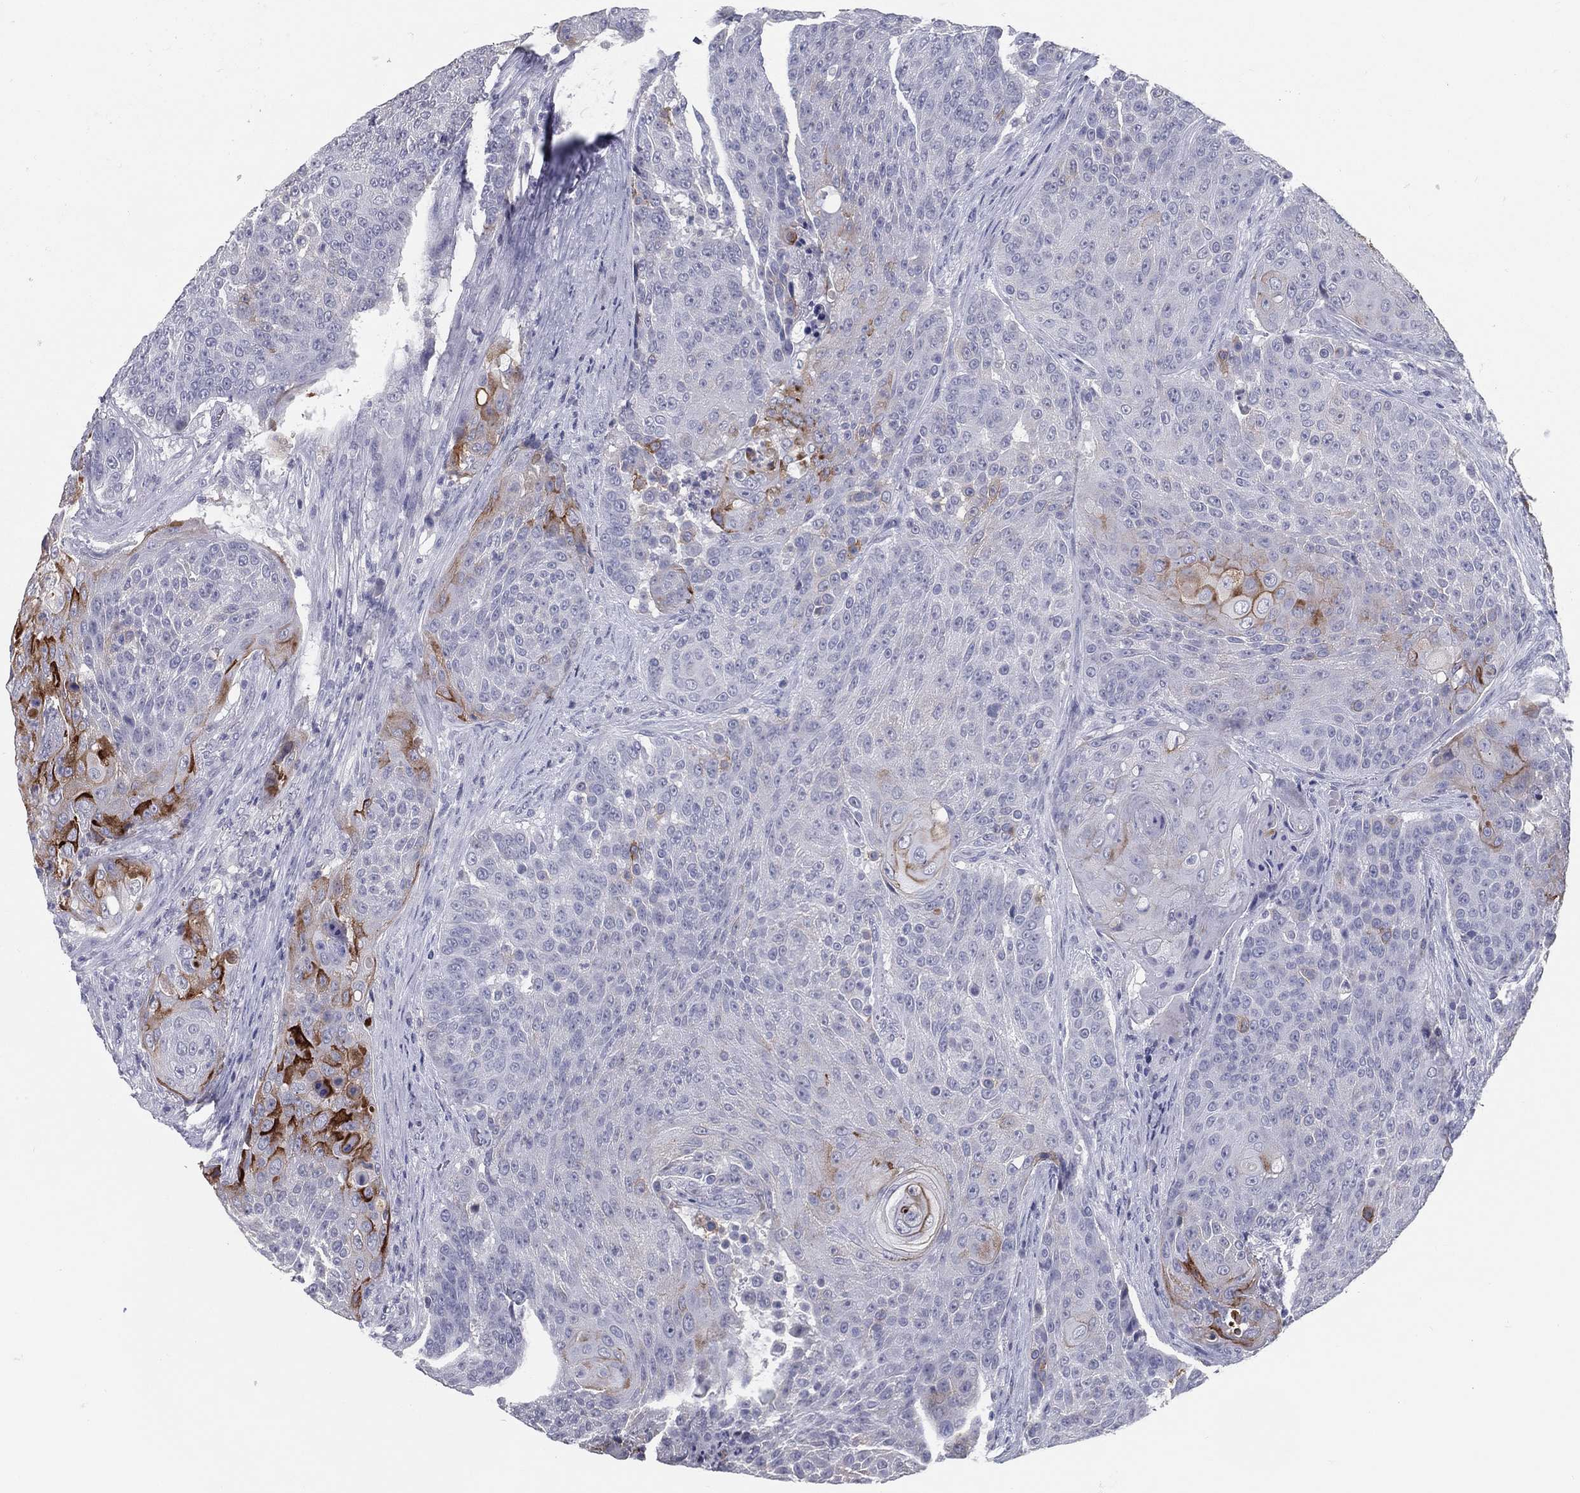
{"staining": {"intensity": "strong", "quantity": "<25%", "location": "cytoplasmic/membranous"}, "tissue": "urothelial cancer", "cell_type": "Tumor cells", "image_type": "cancer", "snomed": [{"axis": "morphology", "description": "Urothelial carcinoma, High grade"}, {"axis": "topography", "description": "Urinary bladder"}], "caption": "There is medium levels of strong cytoplasmic/membranous staining in tumor cells of high-grade urothelial carcinoma, as demonstrated by immunohistochemical staining (brown color).", "gene": "ACE2", "patient": {"sex": "female", "age": 63}}